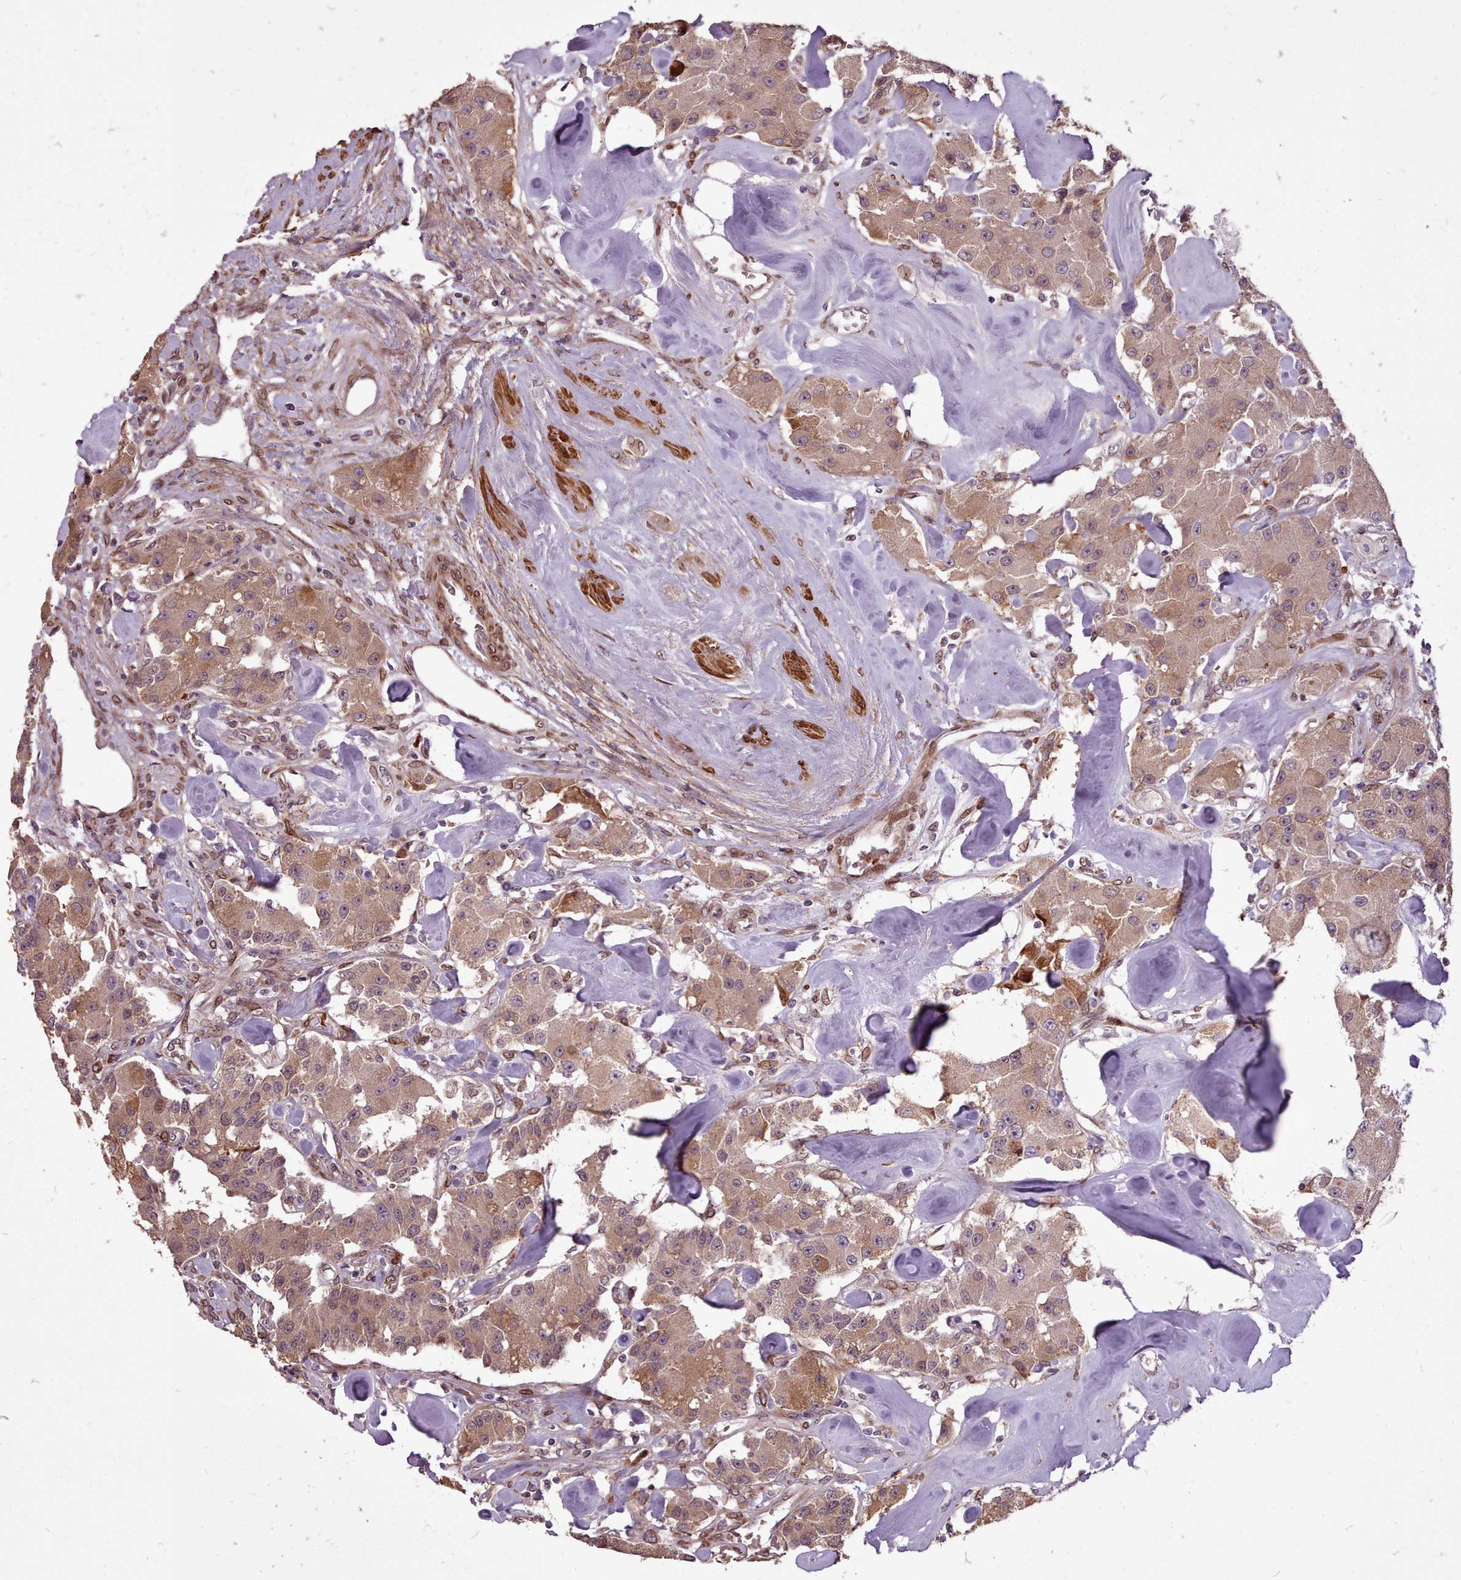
{"staining": {"intensity": "moderate", "quantity": ">75%", "location": "cytoplasmic/membranous"}, "tissue": "carcinoid", "cell_type": "Tumor cells", "image_type": "cancer", "snomed": [{"axis": "morphology", "description": "Carcinoid, malignant, NOS"}, {"axis": "topography", "description": "Pancreas"}], "caption": "Immunohistochemical staining of human malignant carcinoid displays medium levels of moderate cytoplasmic/membranous expression in approximately >75% of tumor cells.", "gene": "CABP1", "patient": {"sex": "male", "age": 41}}